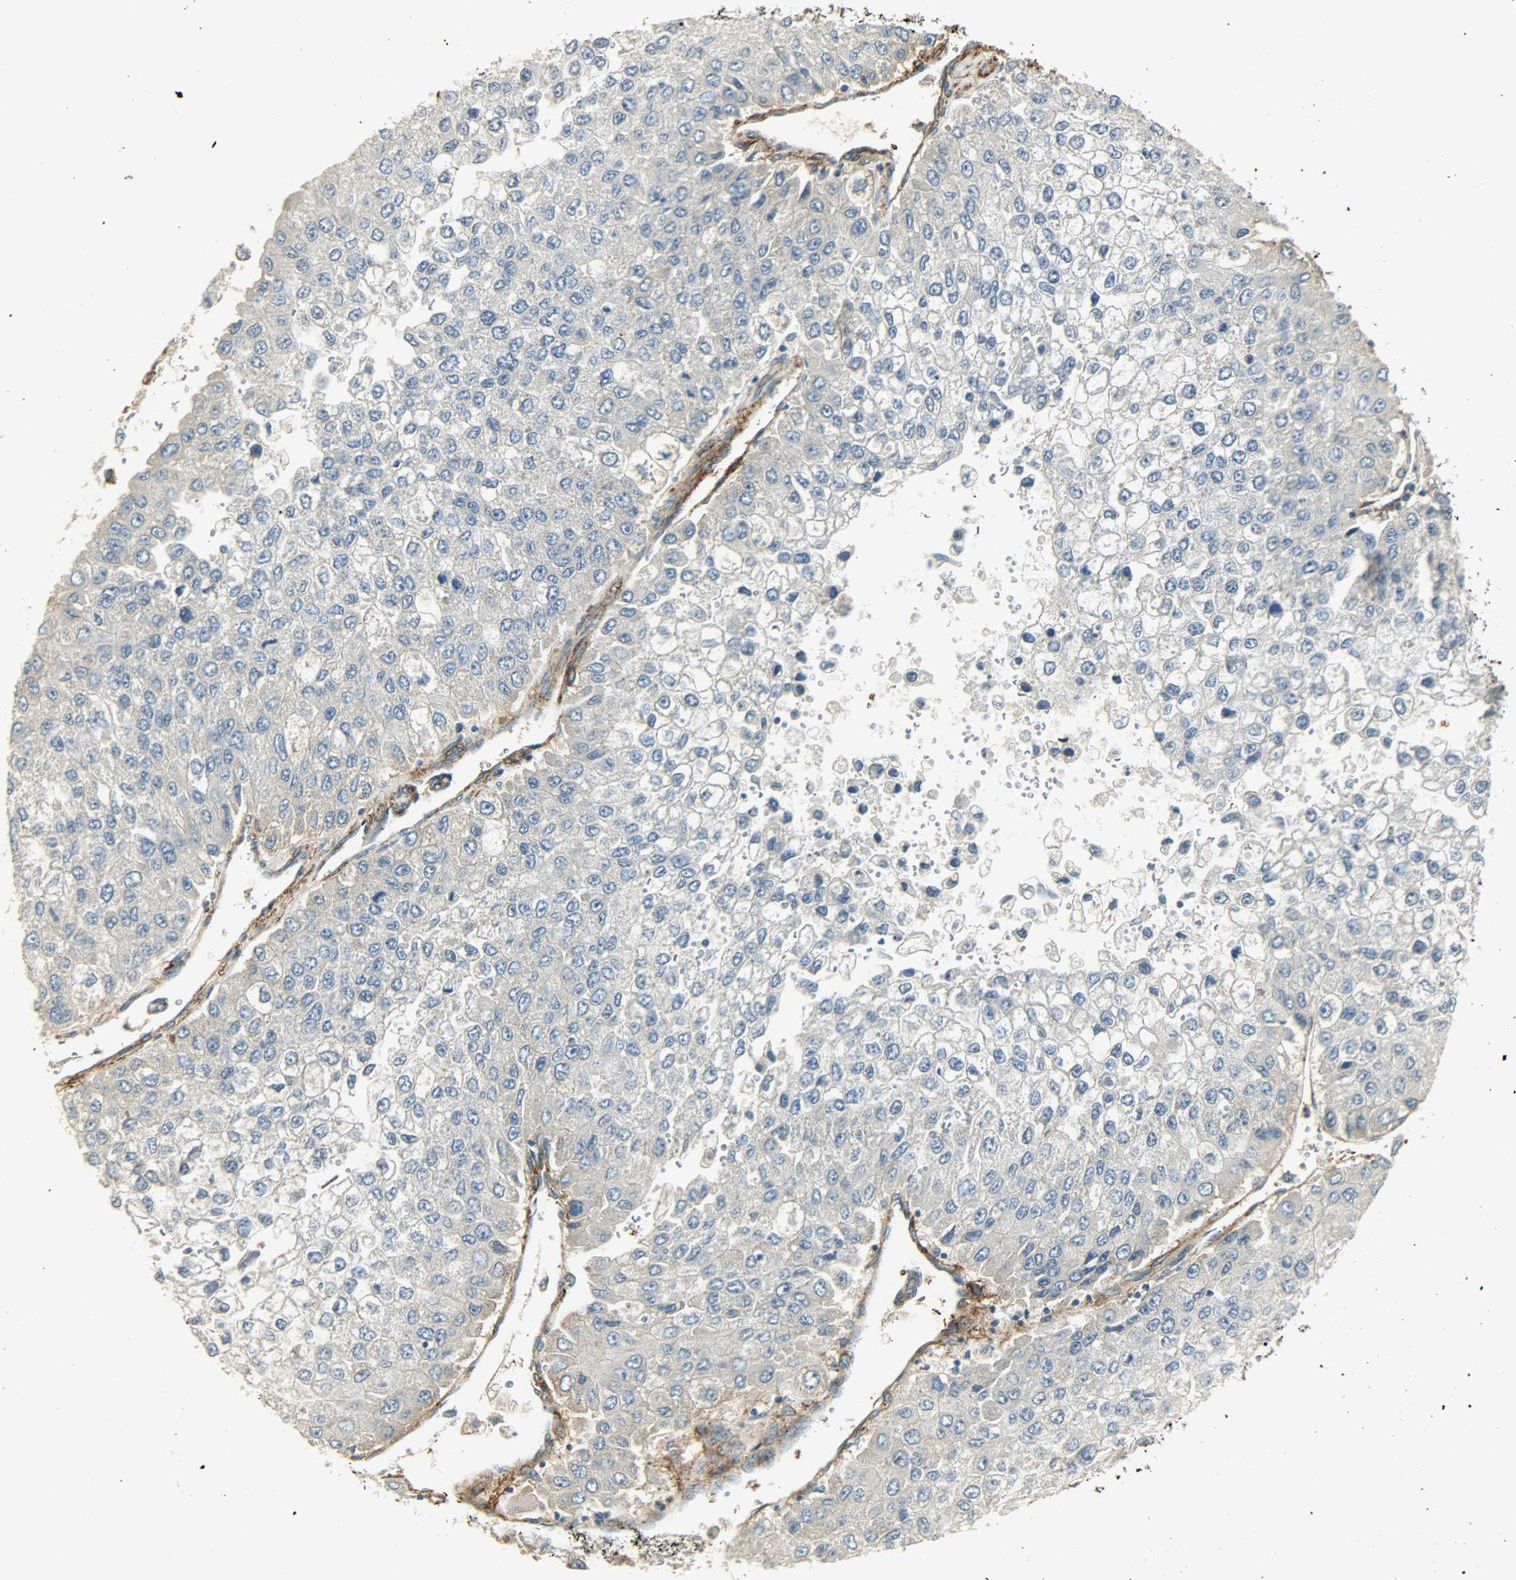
{"staining": {"intensity": "negative", "quantity": "none", "location": "none"}, "tissue": "liver cancer", "cell_type": "Tumor cells", "image_type": "cancer", "snomed": [{"axis": "morphology", "description": "Carcinoma, Hepatocellular, NOS"}, {"axis": "topography", "description": "Liver"}], "caption": "Human liver hepatocellular carcinoma stained for a protein using IHC reveals no positivity in tumor cells.", "gene": "ENPEP", "patient": {"sex": "female", "age": 66}}